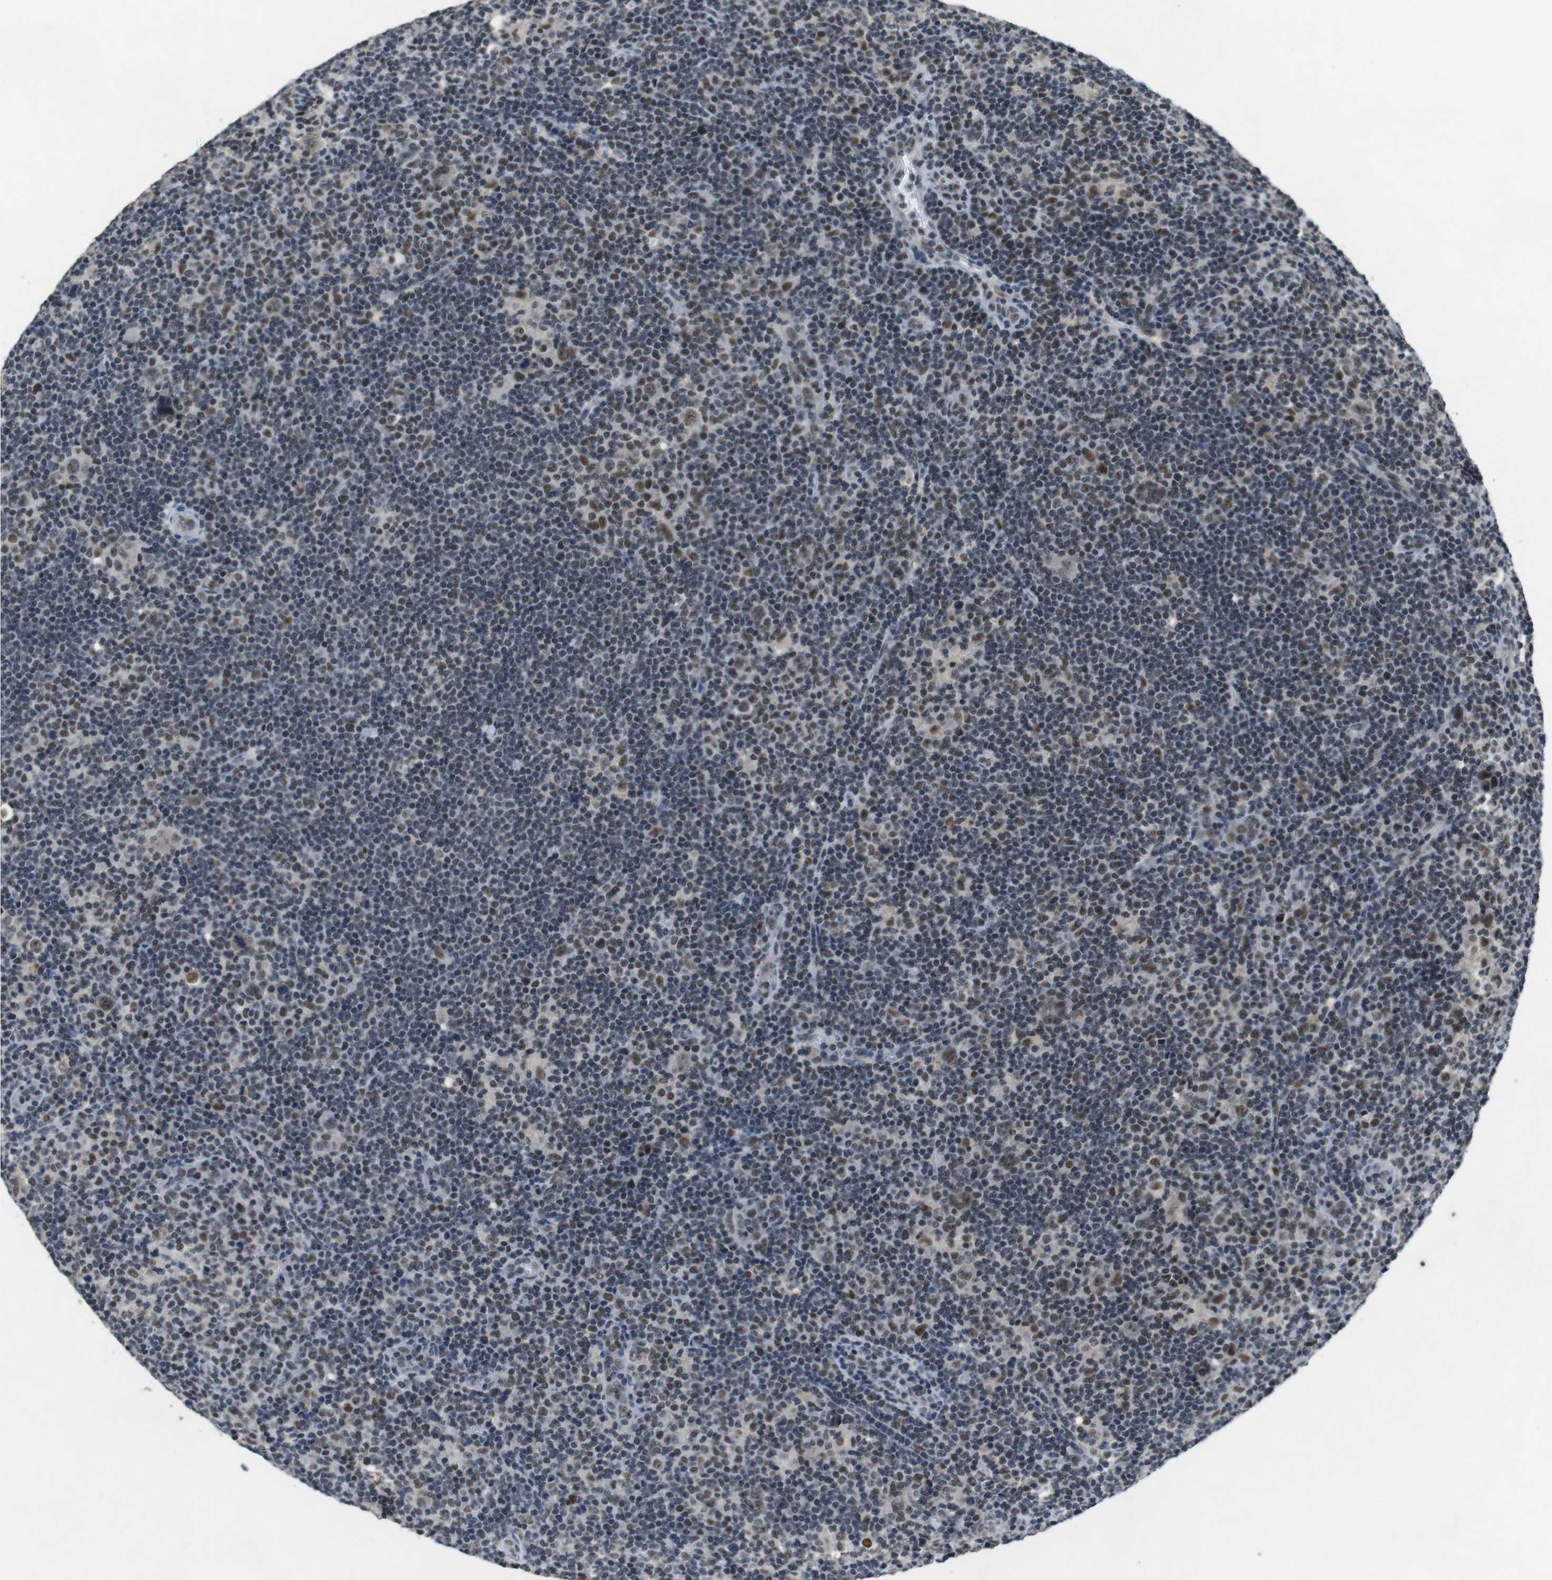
{"staining": {"intensity": "moderate", "quantity": ">75%", "location": "nuclear"}, "tissue": "lymphoma", "cell_type": "Tumor cells", "image_type": "cancer", "snomed": [{"axis": "morphology", "description": "Hodgkin's disease, NOS"}, {"axis": "topography", "description": "Lymph node"}], "caption": "Immunohistochemistry histopathology image of human Hodgkin's disease stained for a protein (brown), which reveals medium levels of moderate nuclear staining in about >75% of tumor cells.", "gene": "USP7", "patient": {"sex": "female", "age": 57}}